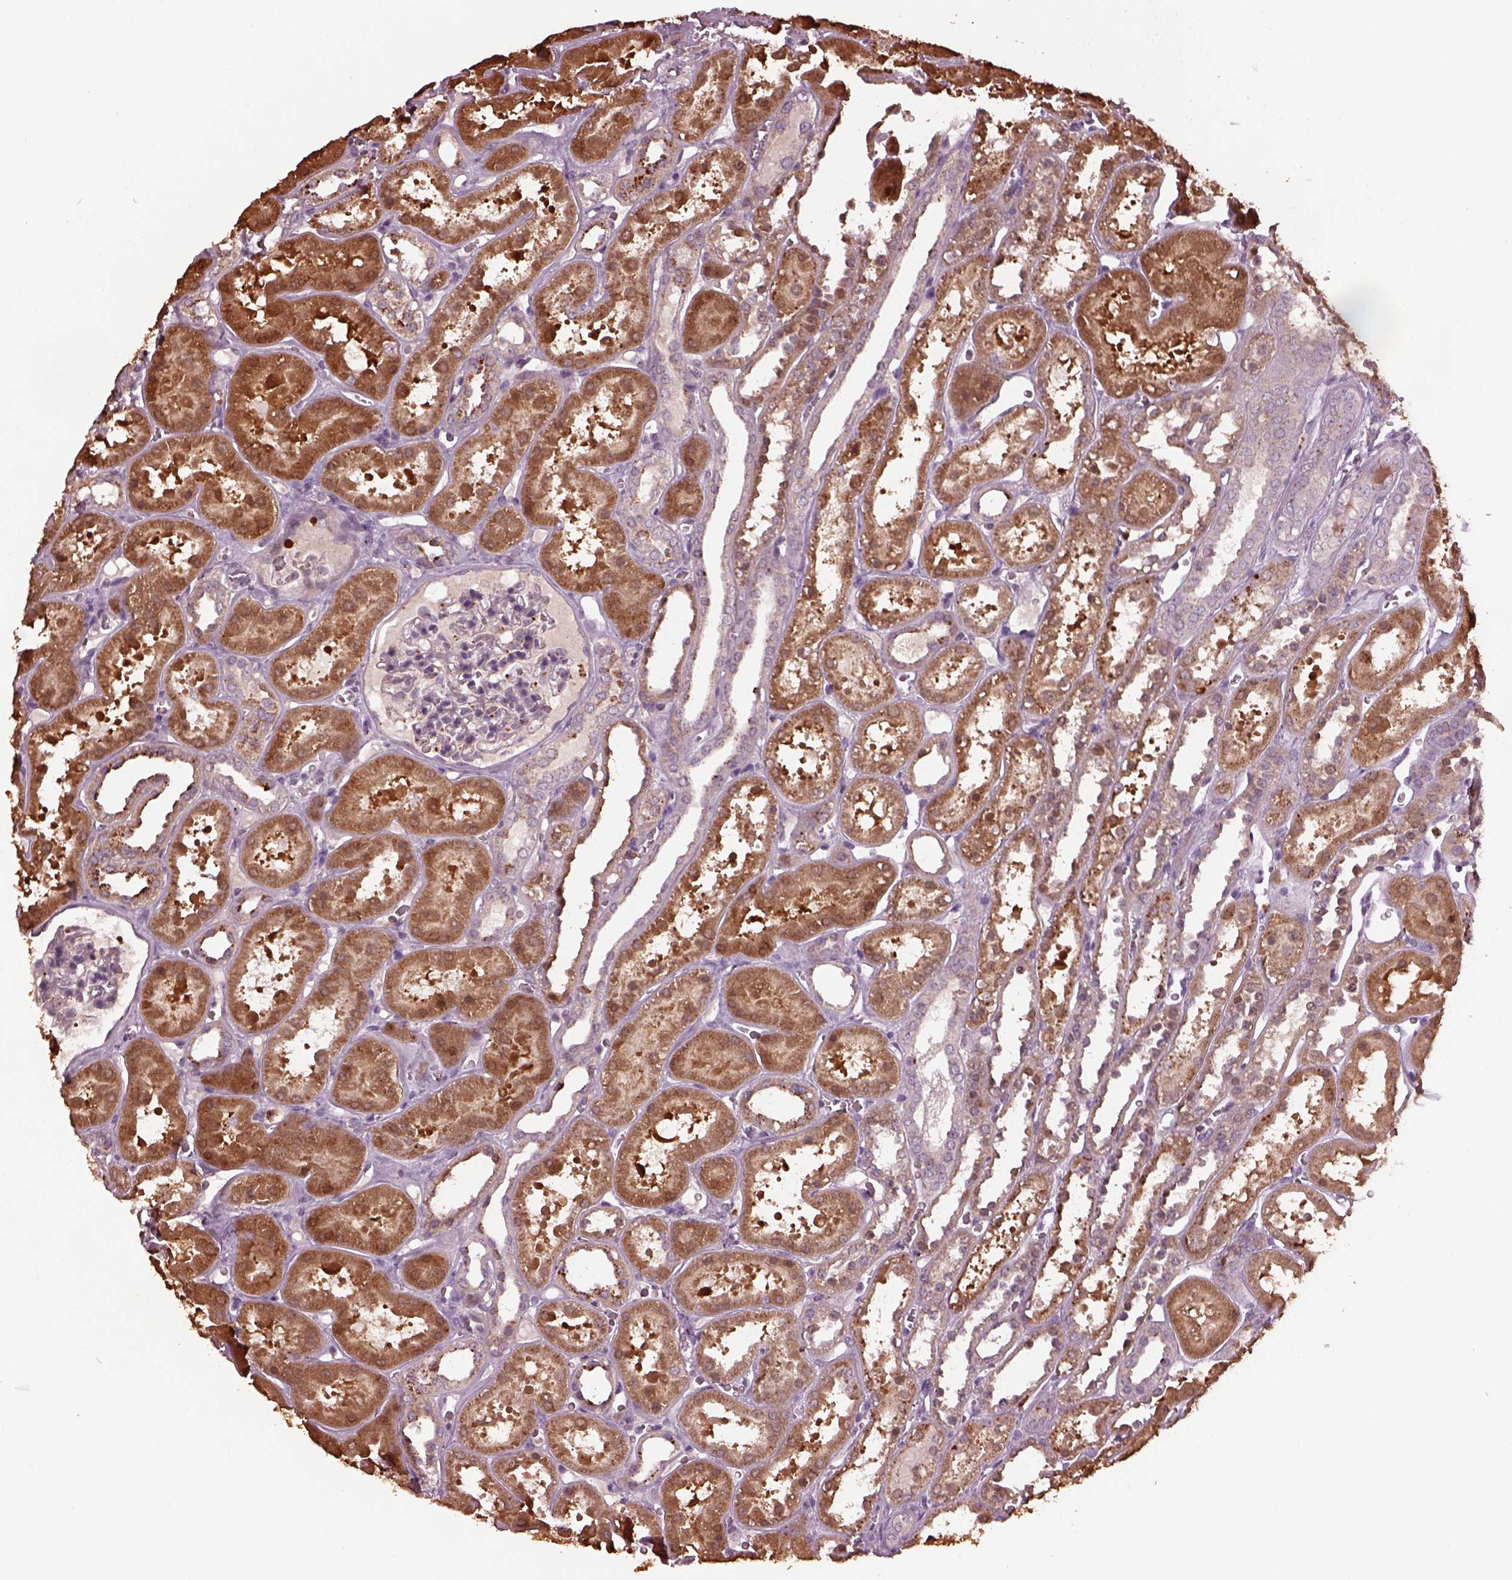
{"staining": {"intensity": "negative", "quantity": "none", "location": "none"}, "tissue": "kidney", "cell_type": "Cells in glomeruli", "image_type": "normal", "snomed": [{"axis": "morphology", "description": "Normal tissue, NOS"}, {"axis": "topography", "description": "Kidney"}], "caption": "An immunohistochemistry (IHC) photomicrograph of benign kidney is shown. There is no staining in cells in glomeruli of kidney. (Stains: DAB (3,3'-diaminobenzidine) IHC with hematoxylin counter stain, Microscopy: brightfield microscopy at high magnification).", "gene": "RUFY3", "patient": {"sex": "female", "age": 41}}